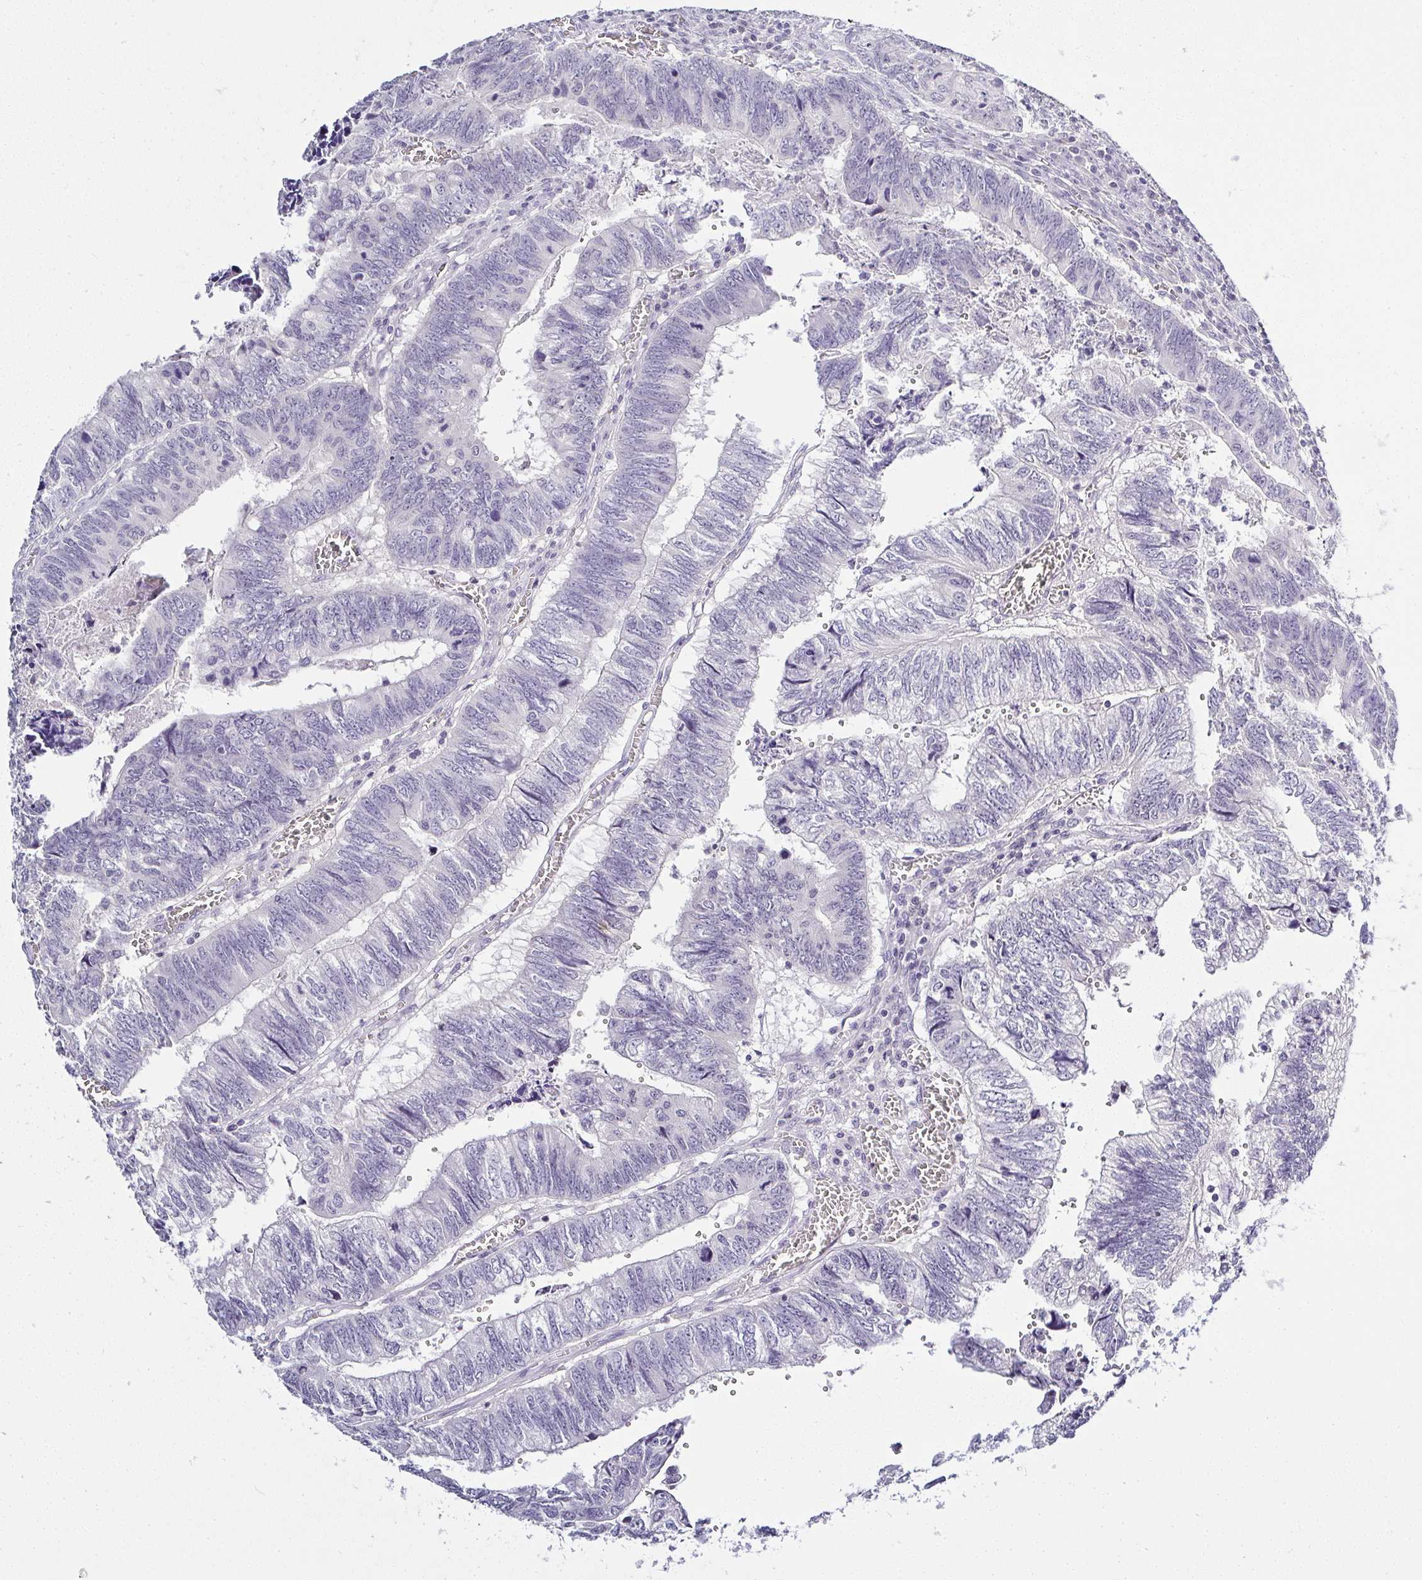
{"staining": {"intensity": "negative", "quantity": "none", "location": "none"}, "tissue": "colorectal cancer", "cell_type": "Tumor cells", "image_type": "cancer", "snomed": [{"axis": "morphology", "description": "Adenocarcinoma, NOS"}, {"axis": "topography", "description": "Colon"}], "caption": "Protein analysis of colorectal adenocarcinoma shows no significant expression in tumor cells.", "gene": "SERPINB3", "patient": {"sex": "male", "age": 86}}